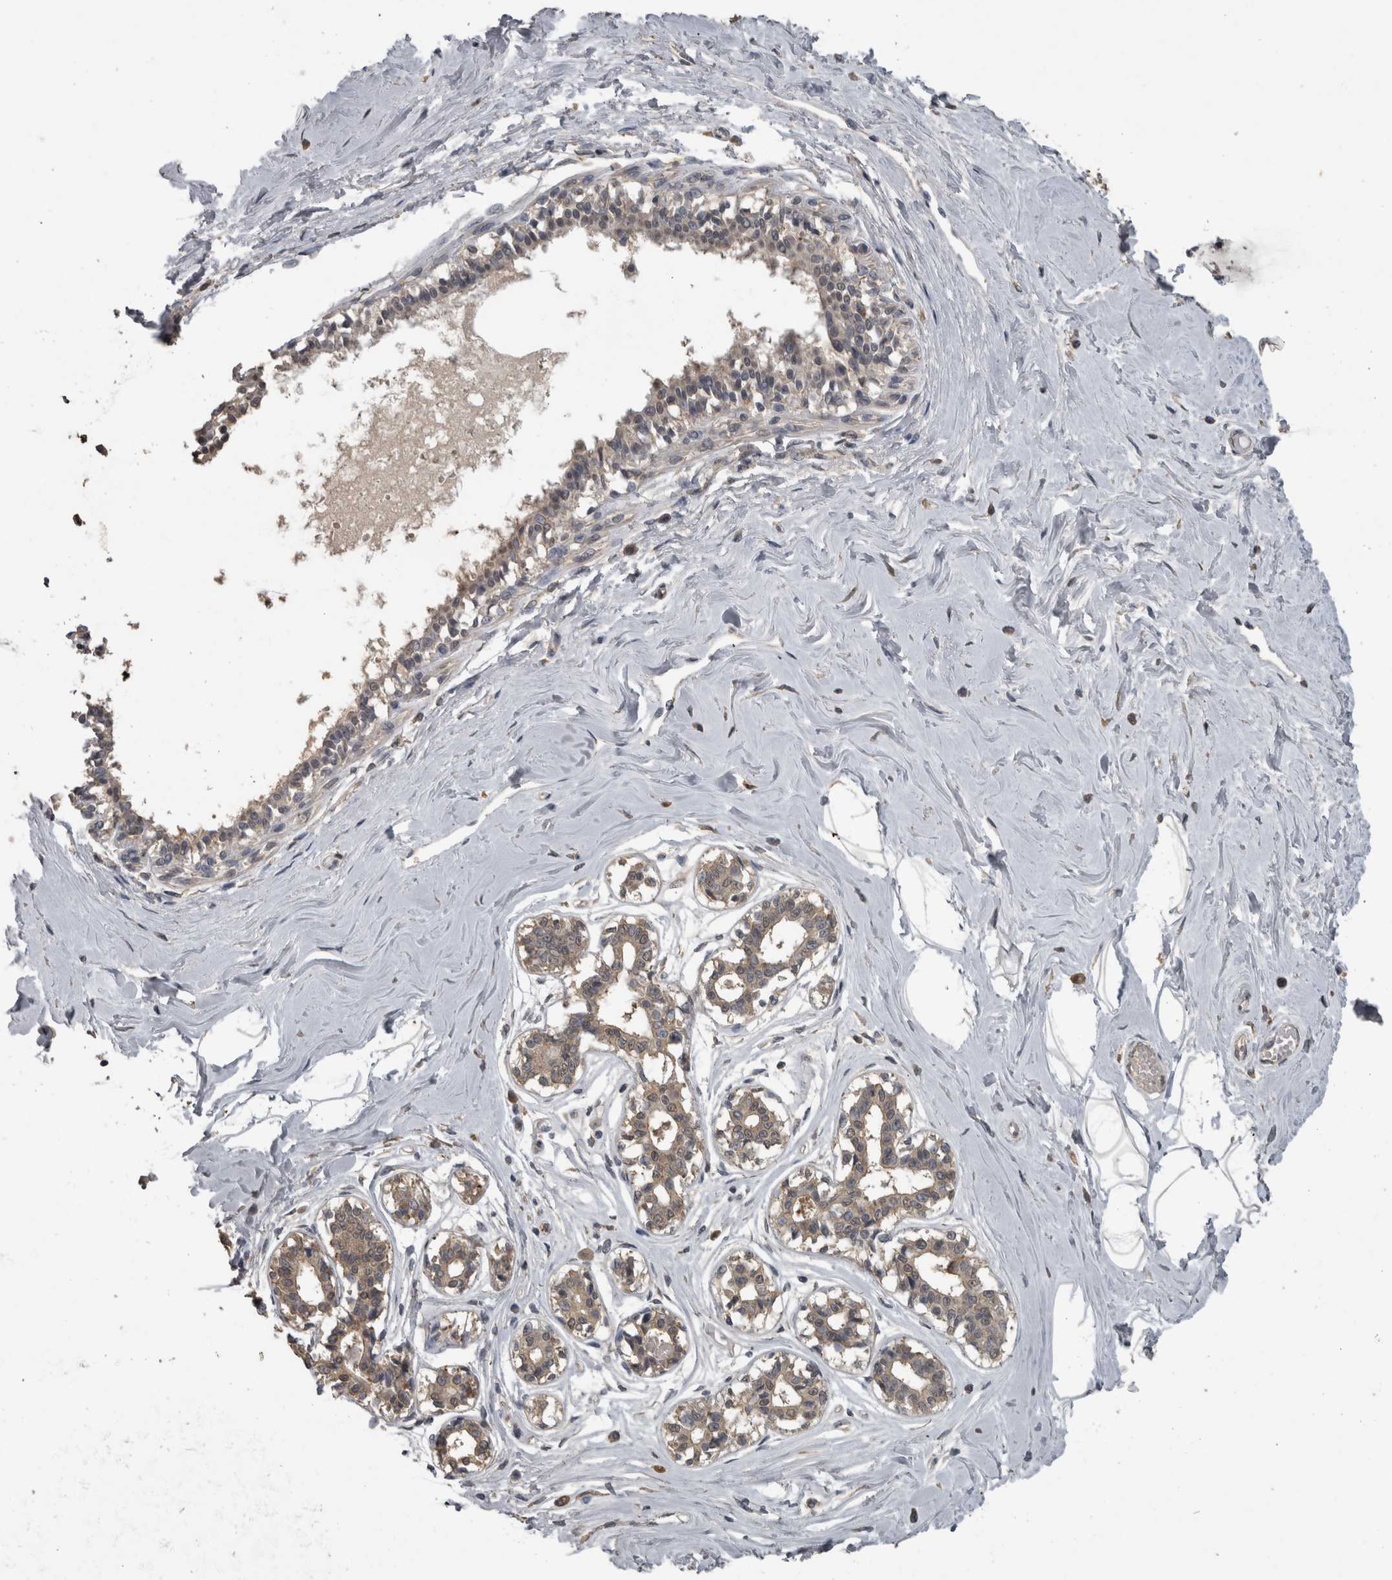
{"staining": {"intensity": "negative", "quantity": "none", "location": "none"}, "tissue": "breast", "cell_type": "Adipocytes", "image_type": "normal", "snomed": [{"axis": "morphology", "description": "Normal tissue, NOS"}, {"axis": "topography", "description": "Breast"}], "caption": "Immunohistochemistry (IHC) histopathology image of unremarkable breast: human breast stained with DAB reveals no significant protein staining in adipocytes.", "gene": "PIK3AP1", "patient": {"sex": "female", "age": 45}}